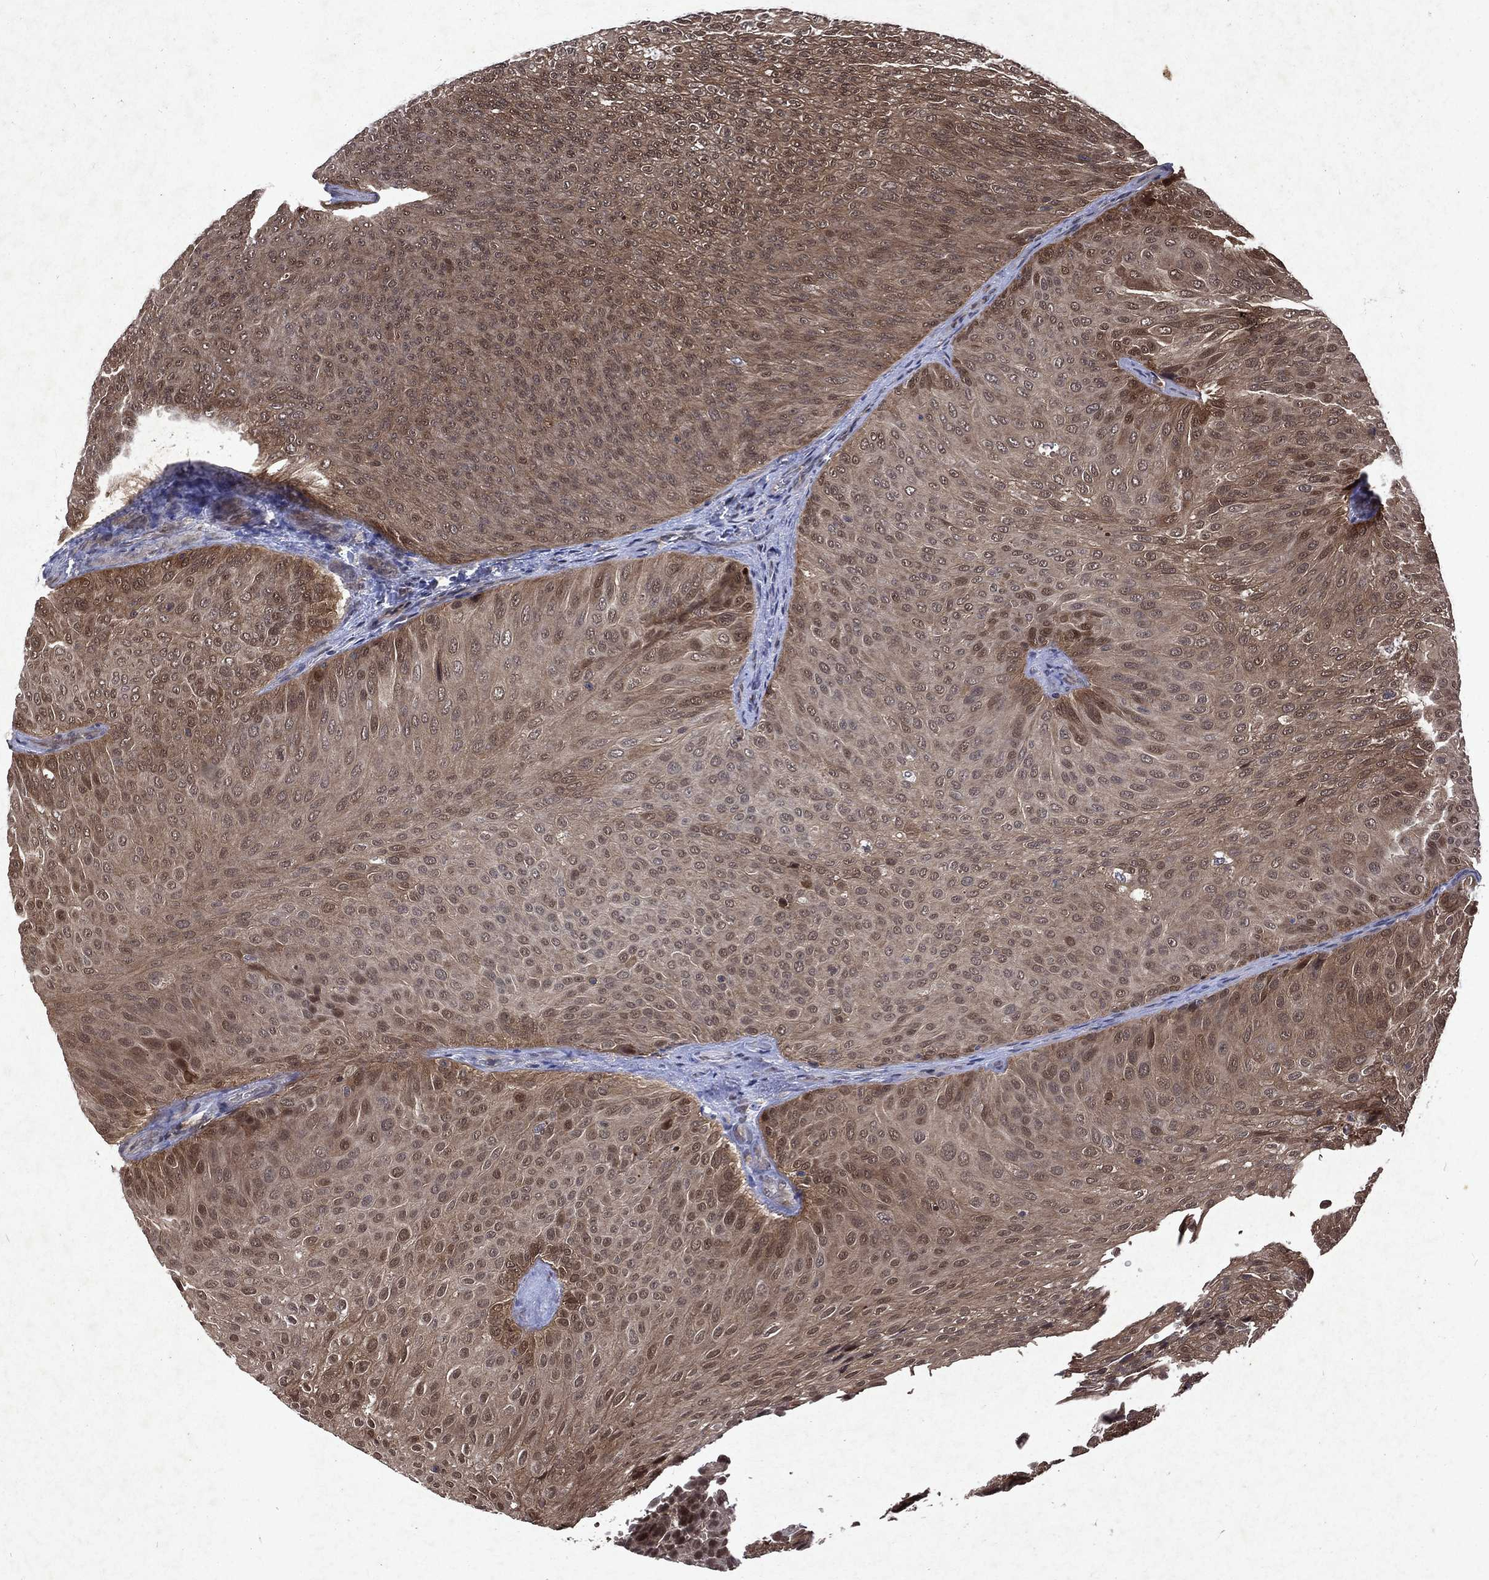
{"staining": {"intensity": "moderate", "quantity": ">75%", "location": "cytoplasmic/membranous"}, "tissue": "urothelial cancer", "cell_type": "Tumor cells", "image_type": "cancer", "snomed": [{"axis": "morphology", "description": "Urothelial carcinoma, Low grade"}, {"axis": "topography", "description": "Urinary bladder"}], "caption": "Urothelial cancer stained for a protein reveals moderate cytoplasmic/membranous positivity in tumor cells.", "gene": "MTAP", "patient": {"sex": "male", "age": 78}}